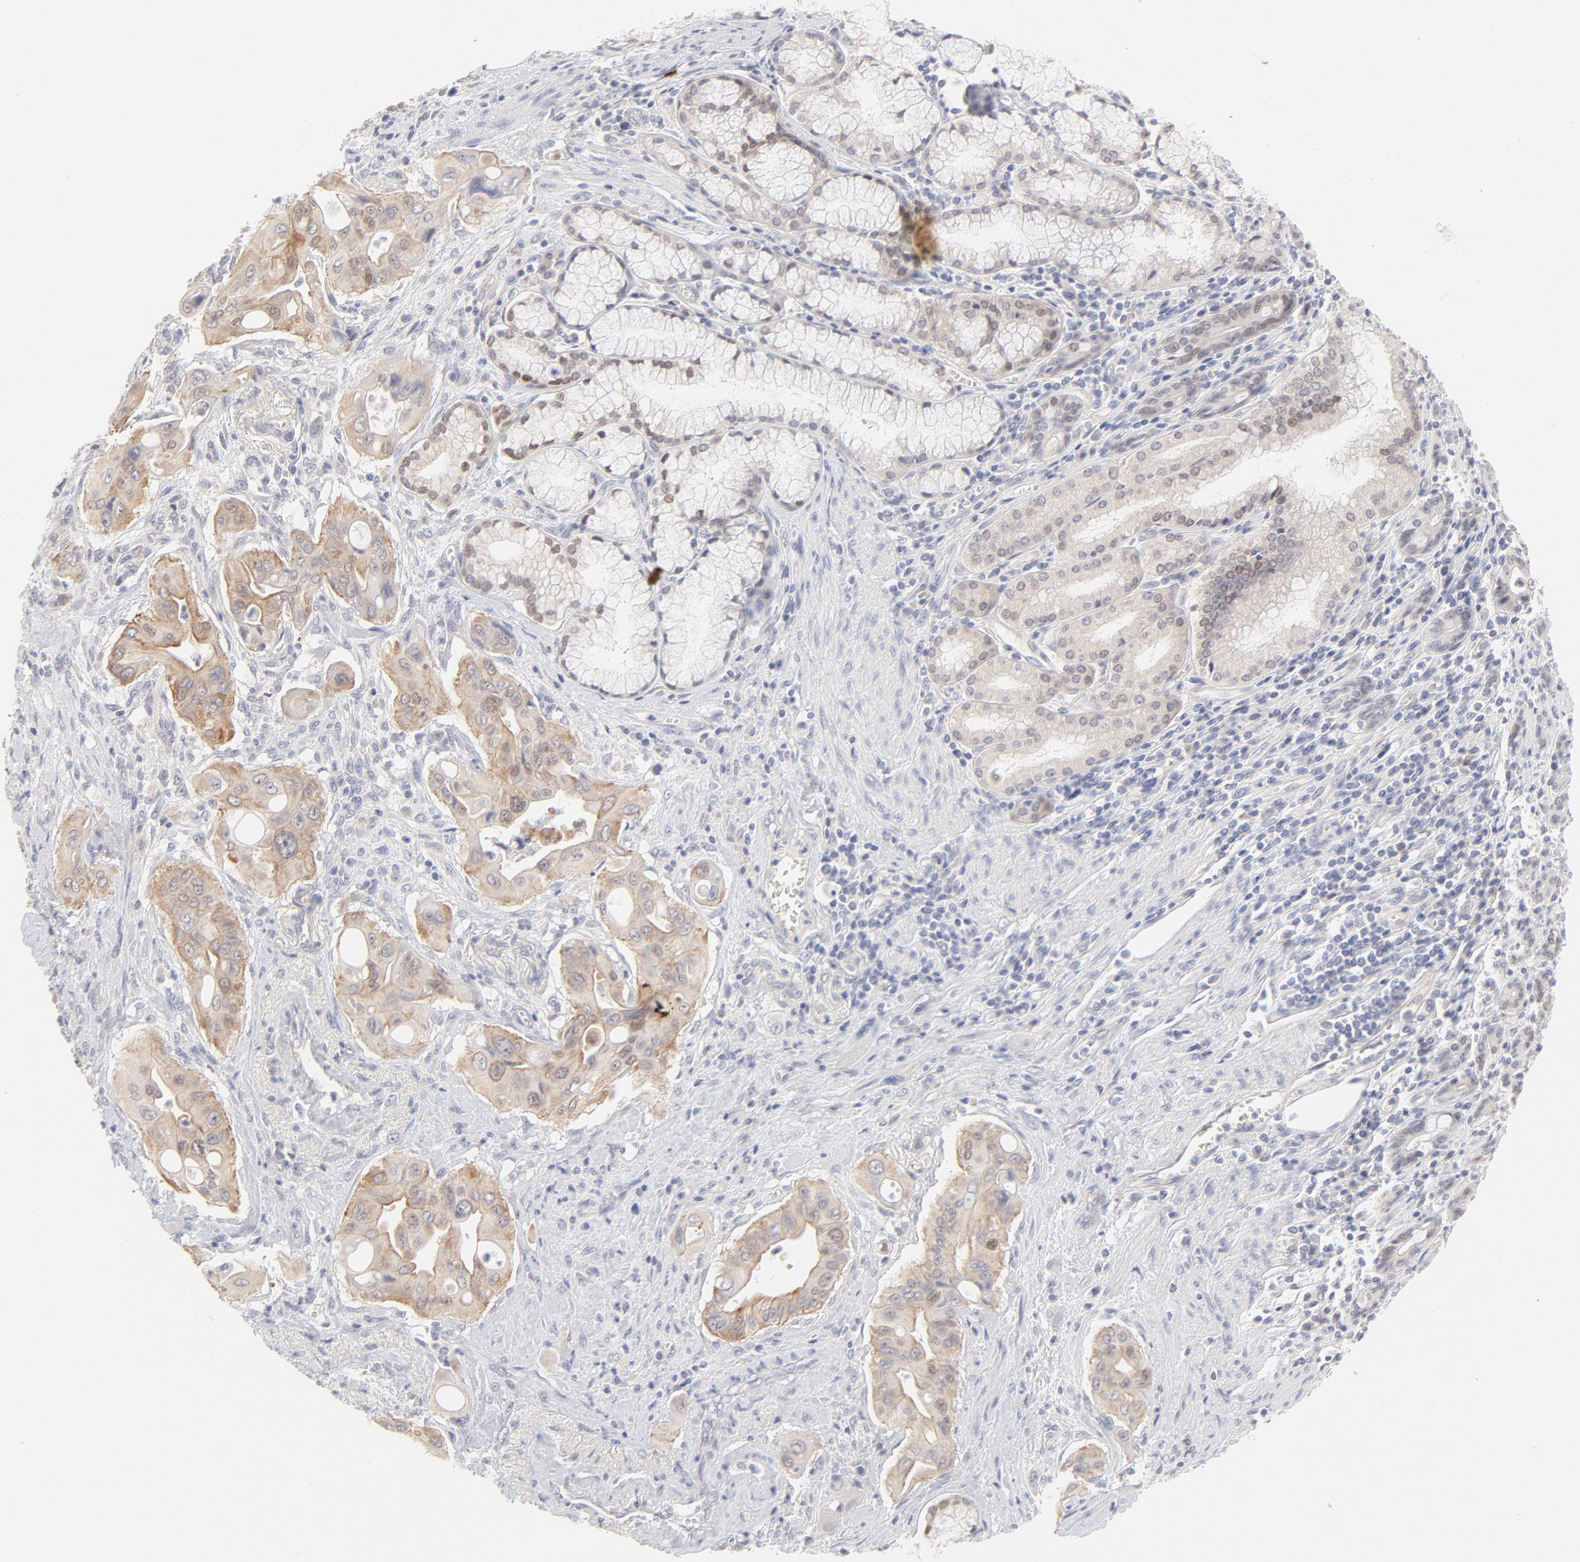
{"staining": {"intensity": "moderate", "quantity": ">75%", "location": "cytoplasmic/membranous"}, "tissue": "pancreatic cancer", "cell_type": "Tumor cells", "image_type": "cancer", "snomed": [{"axis": "morphology", "description": "Adenocarcinoma, NOS"}, {"axis": "topography", "description": "Pancreas"}], "caption": "Immunohistochemistry (IHC) of pancreatic cancer (adenocarcinoma) reveals medium levels of moderate cytoplasmic/membranous positivity in about >75% of tumor cells.", "gene": "ELF3", "patient": {"sex": "male", "age": 77}}